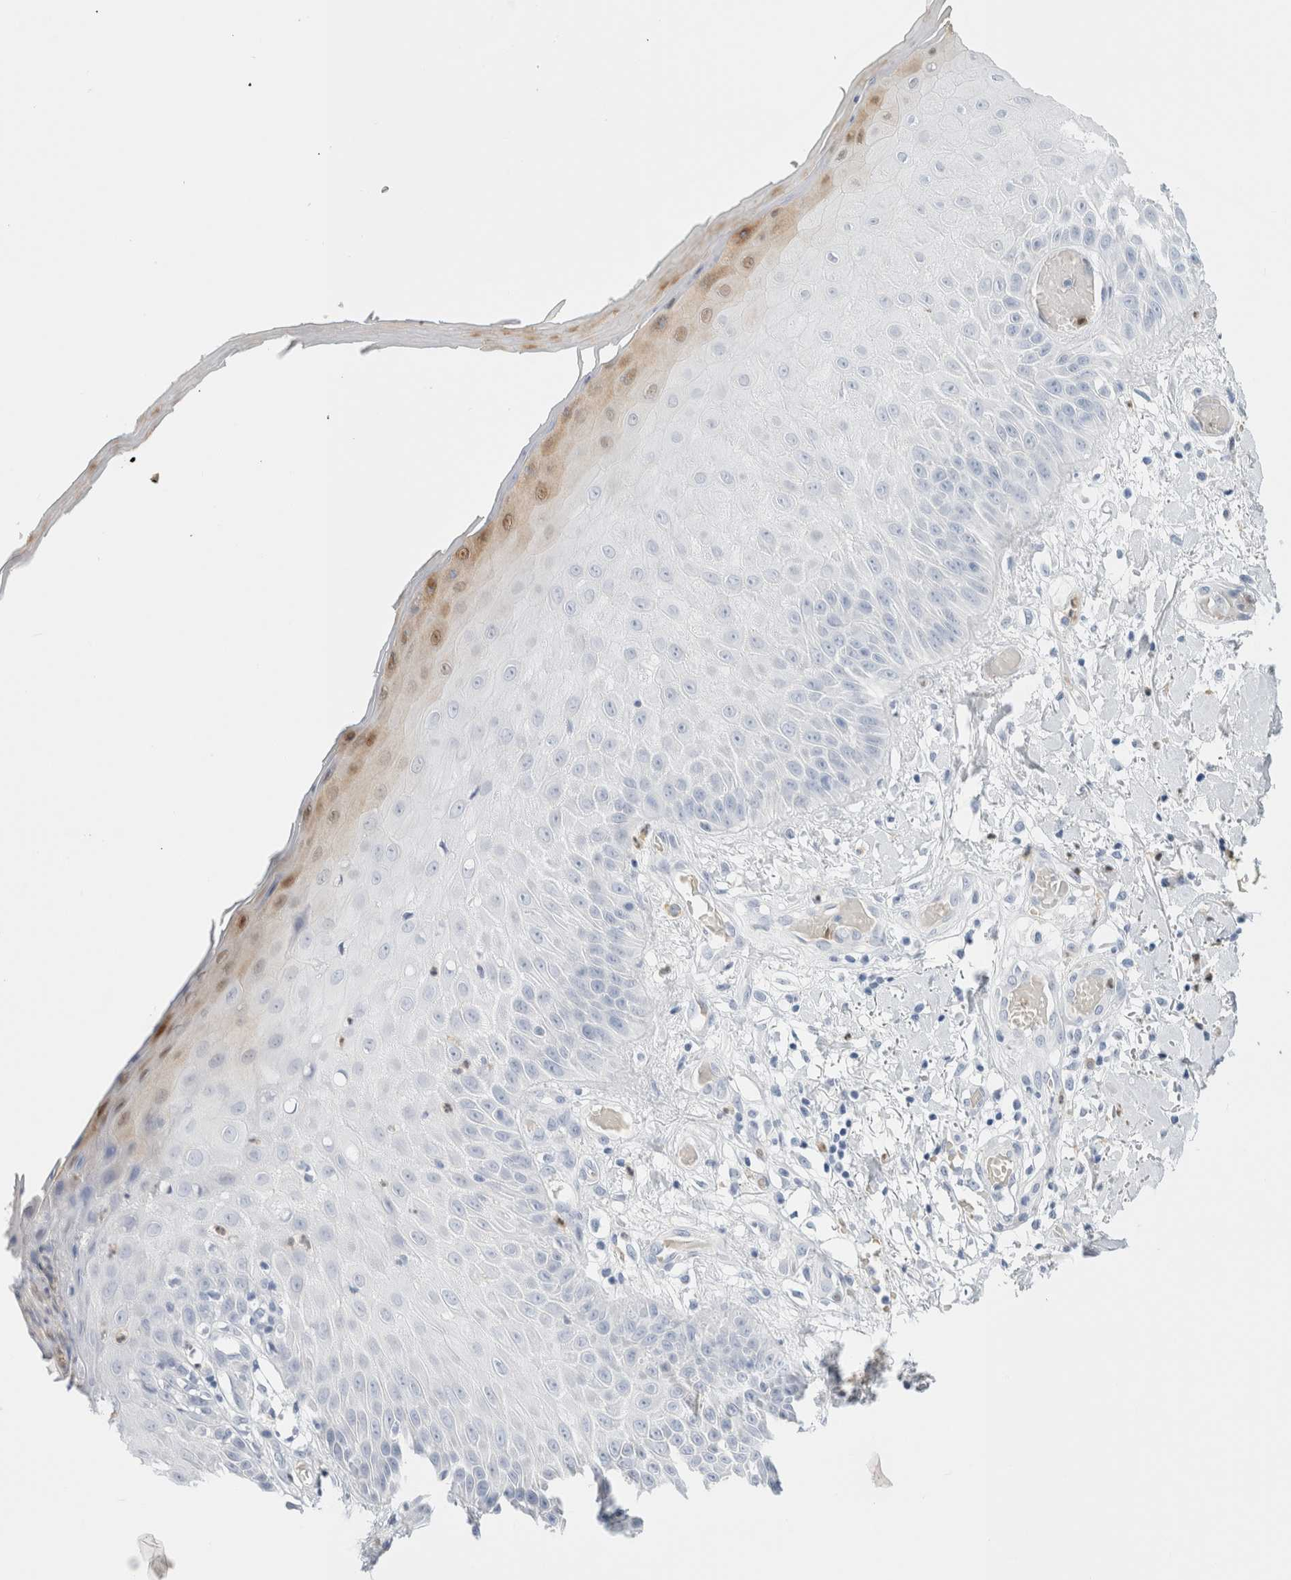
{"staining": {"intensity": "negative", "quantity": "none", "location": "none"}, "tissue": "skin", "cell_type": "Fibroblasts", "image_type": "normal", "snomed": [{"axis": "morphology", "description": "Normal tissue, NOS"}, {"axis": "morphology", "description": "Inflammation, NOS"}, {"axis": "topography", "description": "Skin"}], "caption": "DAB (3,3'-diaminobenzidine) immunohistochemical staining of benign human skin displays no significant expression in fibroblasts. (DAB immunohistochemistry (IHC) with hematoxylin counter stain).", "gene": "ARG1", "patient": {"sex": "female", "age": 44}}